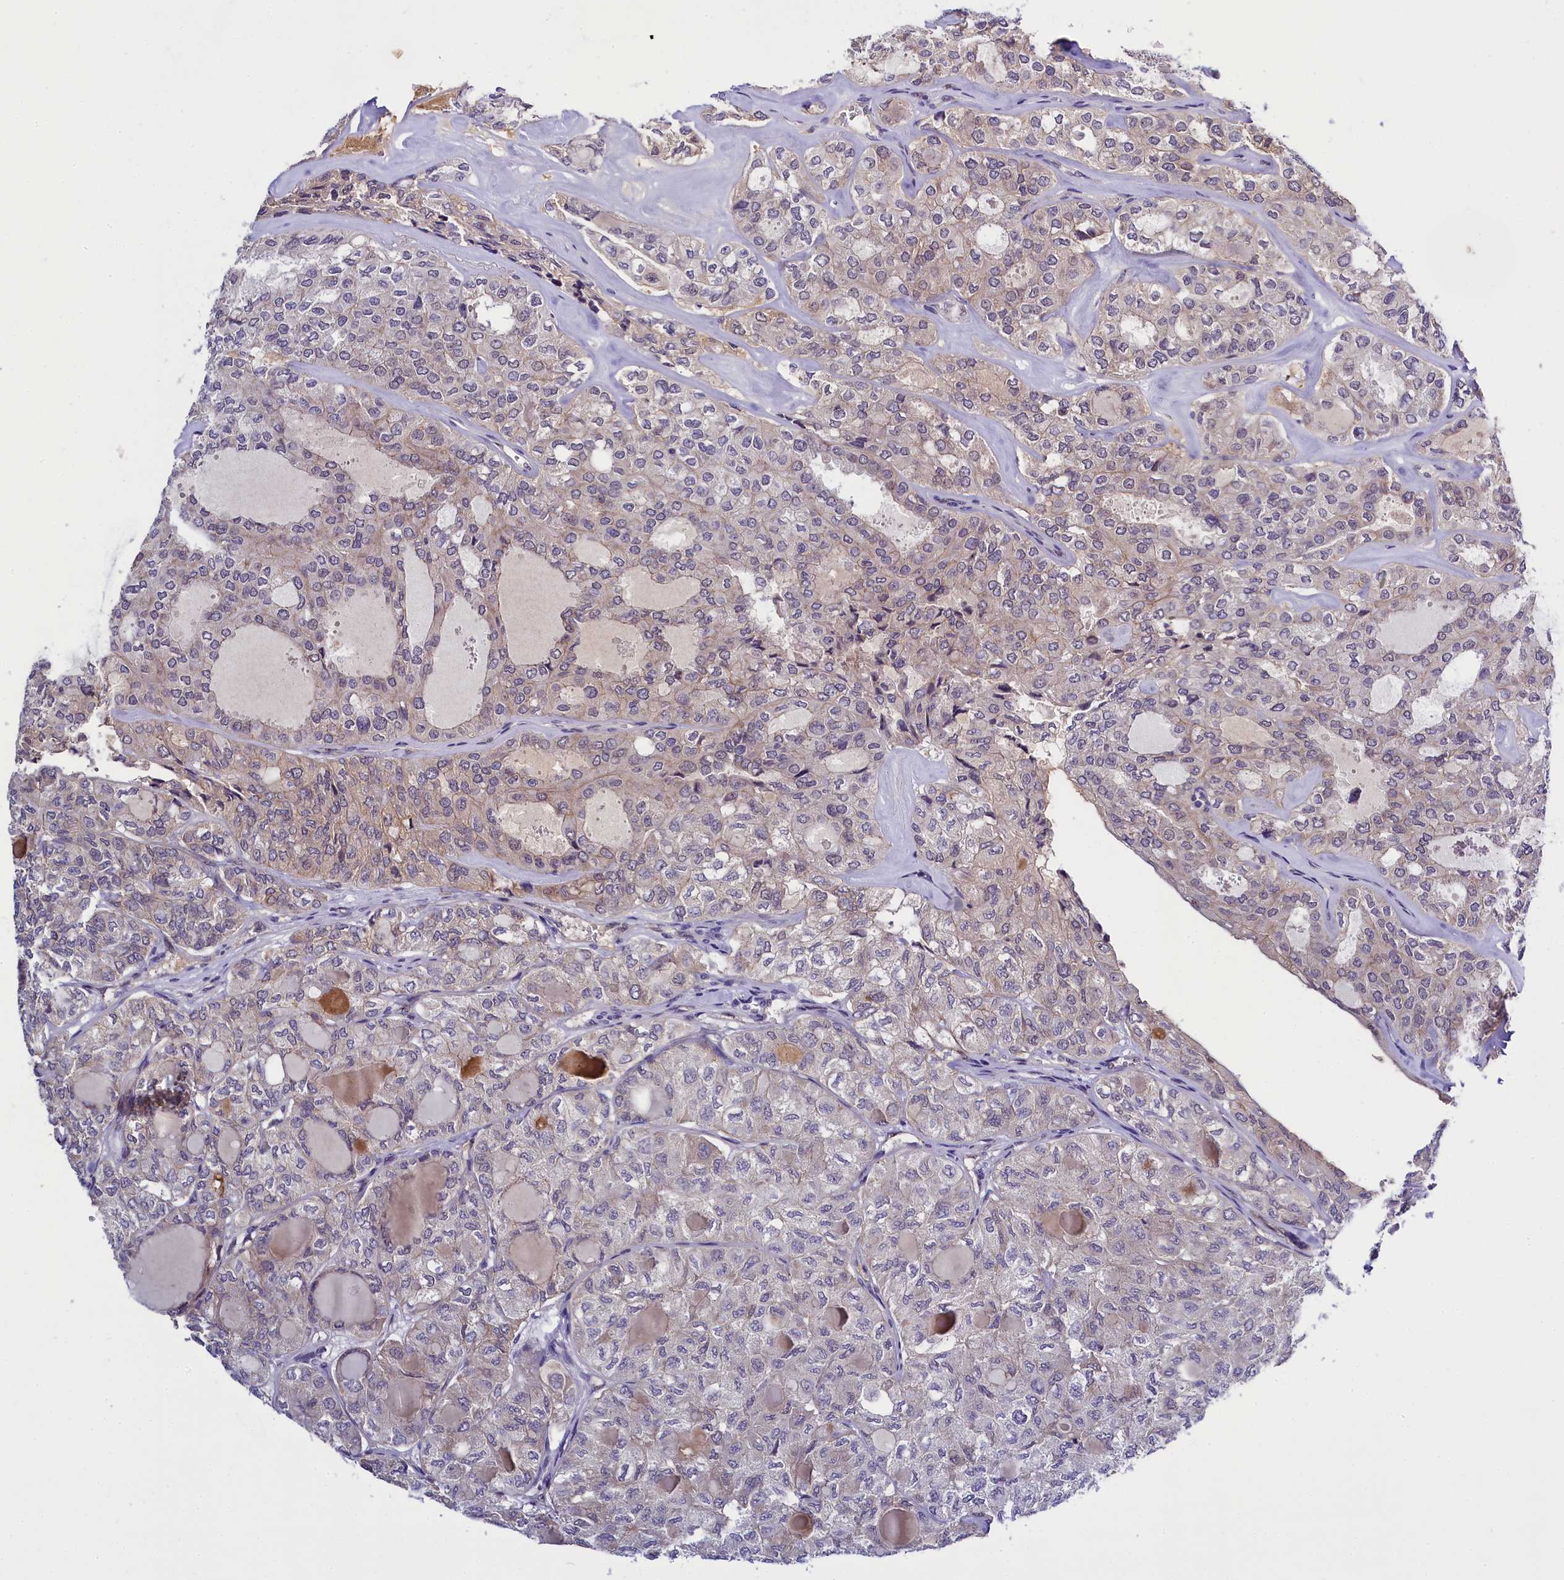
{"staining": {"intensity": "weak", "quantity": "<25%", "location": "cytoplasmic/membranous"}, "tissue": "thyroid cancer", "cell_type": "Tumor cells", "image_type": "cancer", "snomed": [{"axis": "morphology", "description": "Follicular adenoma carcinoma, NOS"}, {"axis": "topography", "description": "Thyroid gland"}], "caption": "DAB (3,3'-diaminobenzidine) immunohistochemical staining of follicular adenoma carcinoma (thyroid) reveals no significant staining in tumor cells. (DAB (3,3'-diaminobenzidine) immunohistochemistry visualized using brightfield microscopy, high magnification).", "gene": "ENKD1", "patient": {"sex": "male", "age": 75}}